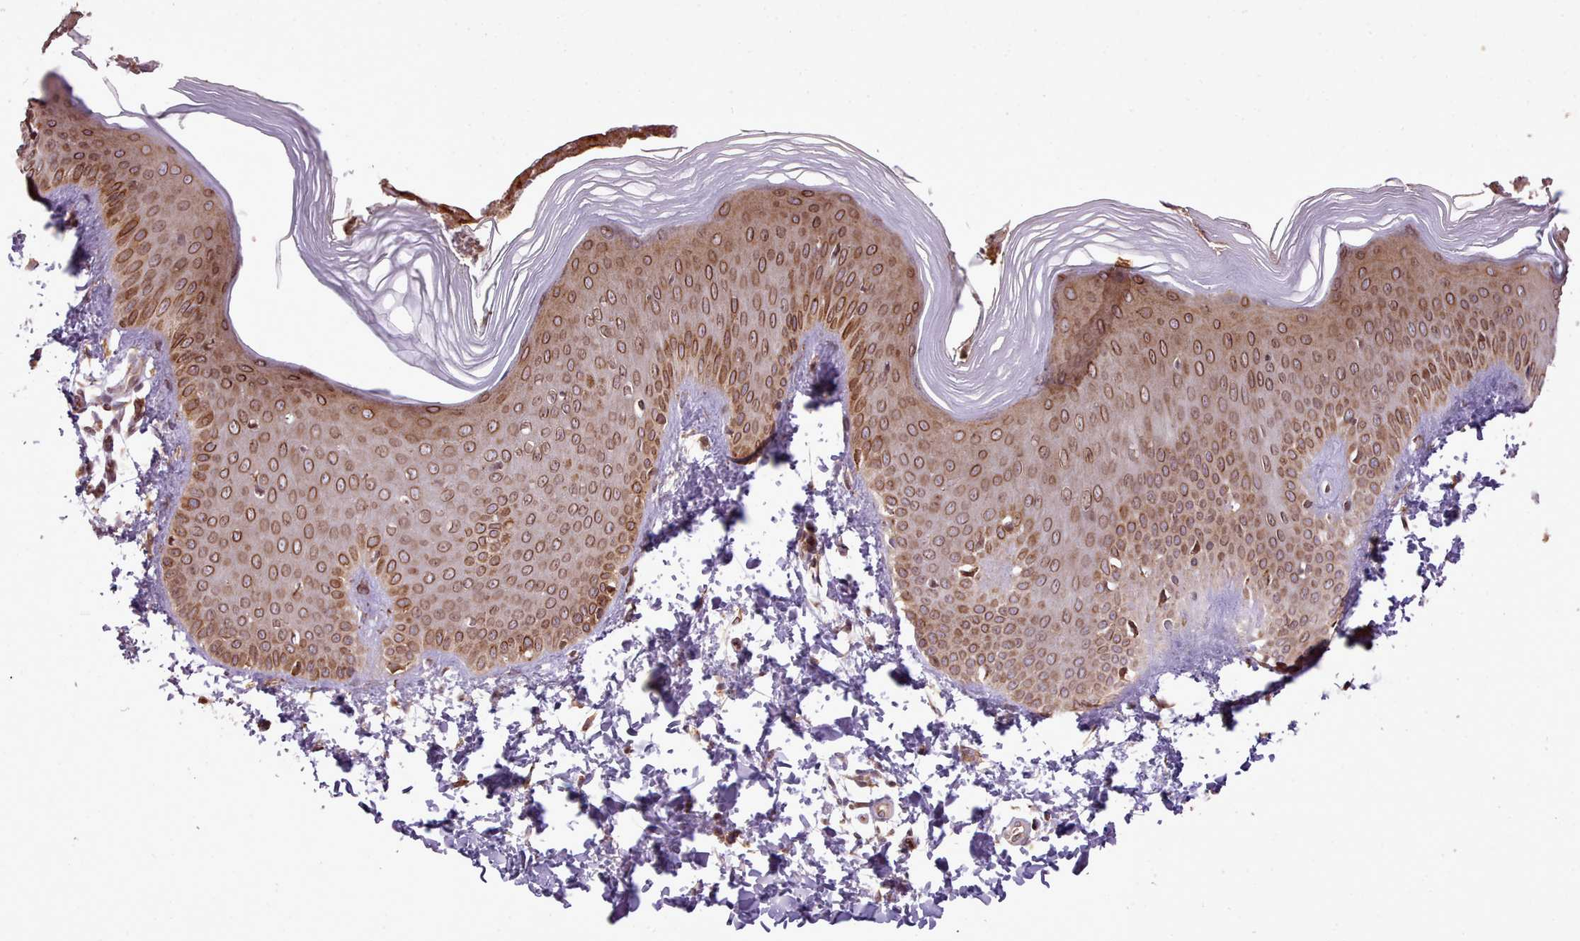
{"staining": {"intensity": "moderate", "quantity": ">75%", "location": "cytoplasmic/membranous,nuclear"}, "tissue": "skin", "cell_type": "Epidermal cells", "image_type": "normal", "snomed": [{"axis": "morphology", "description": "Normal tissue, NOS"}, {"axis": "morphology", "description": "Inflammation, NOS"}, {"axis": "topography", "description": "Soft tissue"}, {"axis": "topography", "description": "Anal"}], "caption": "DAB immunohistochemical staining of benign skin exhibits moderate cytoplasmic/membranous,nuclear protein positivity in approximately >75% of epidermal cells.", "gene": "CABP1", "patient": {"sex": "female", "age": 15}}